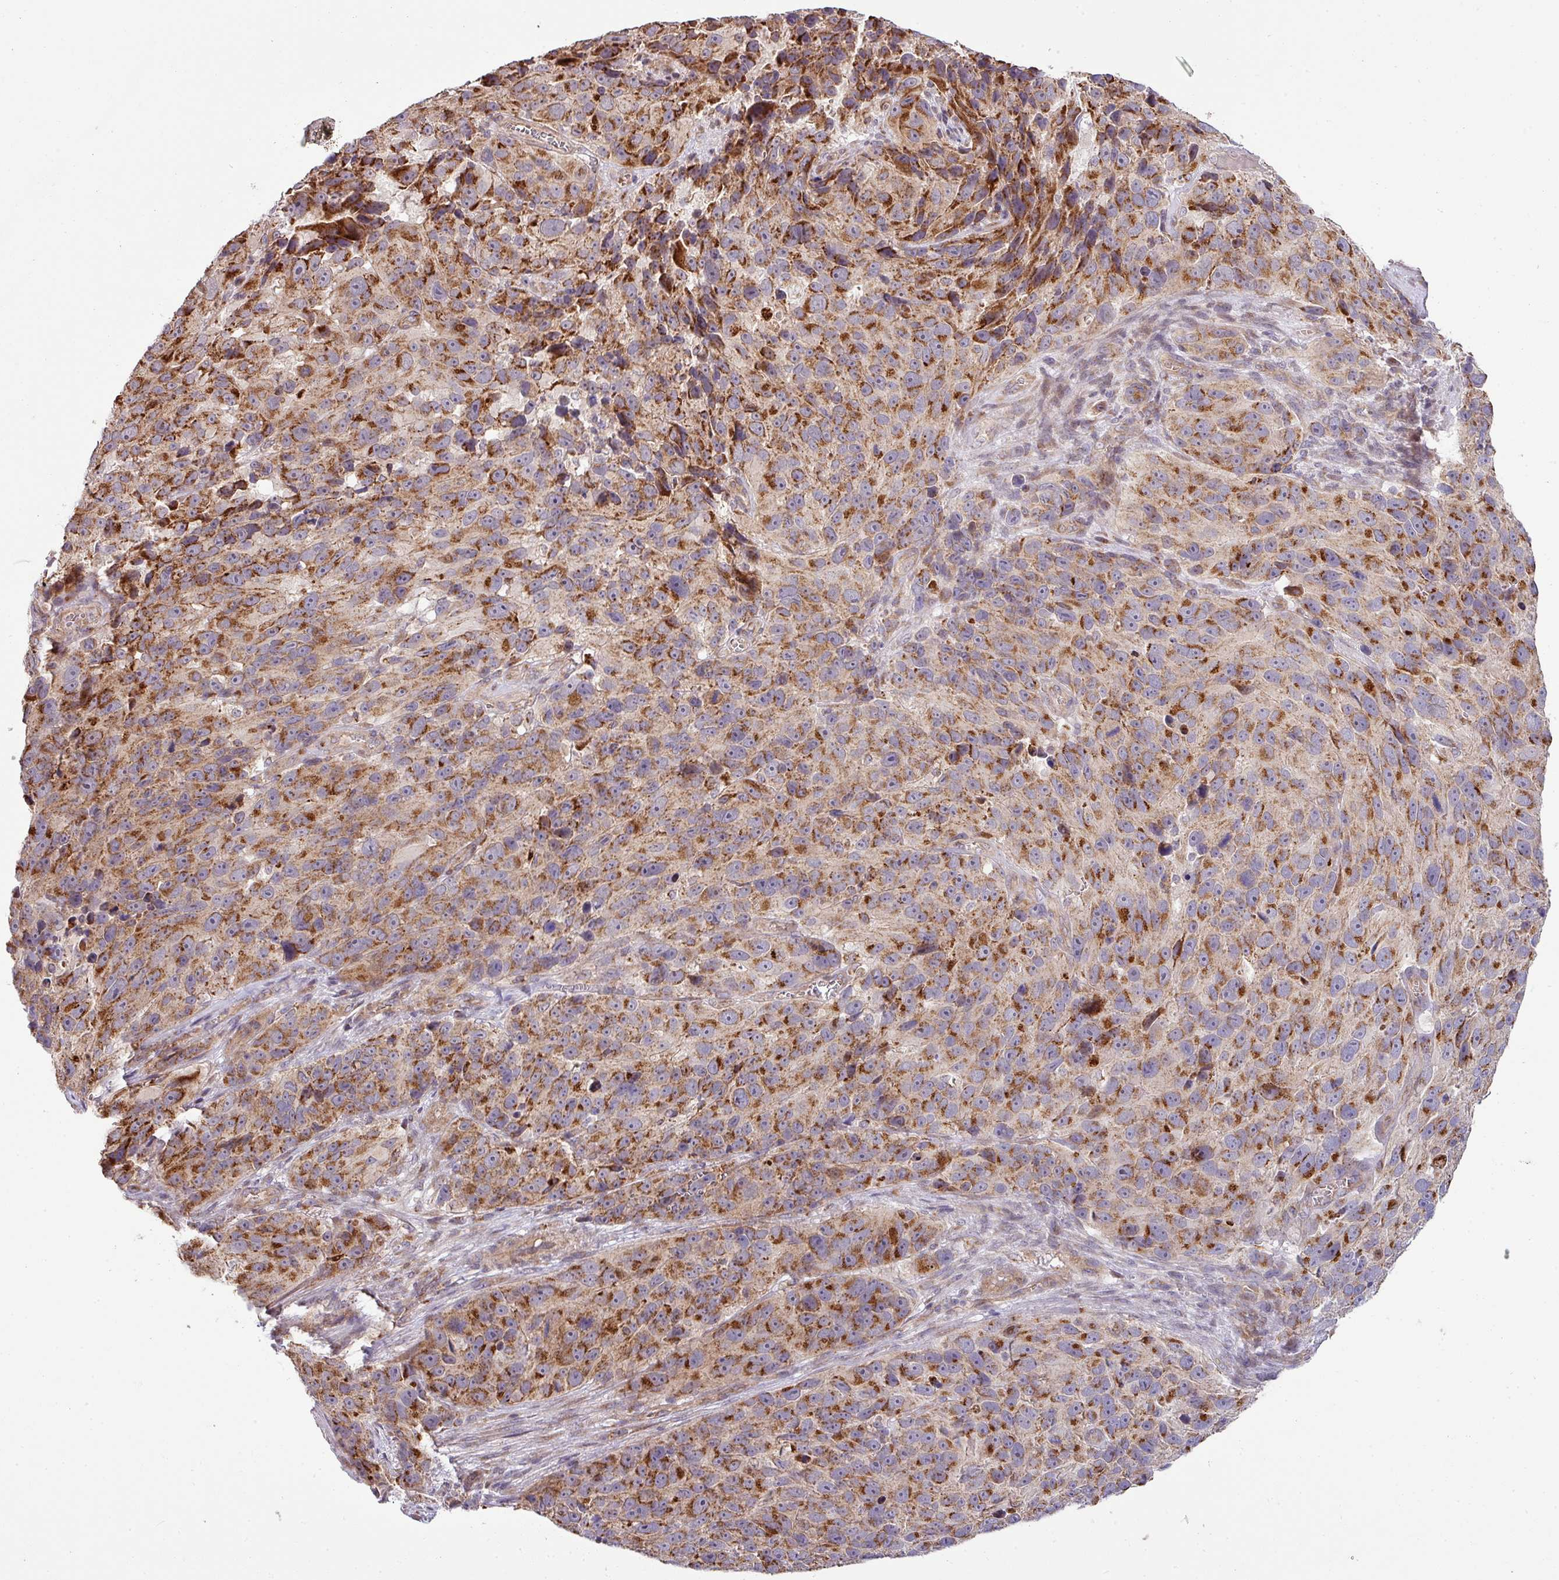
{"staining": {"intensity": "strong", "quantity": ">75%", "location": "cytoplasmic/membranous"}, "tissue": "melanoma", "cell_type": "Tumor cells", "image_type": "cancer", "snomed": [{"axis": "morphology", "description": "Malignant melanoma, NOS"}, {"axis": "topography", "description": "Skin"}], "caption": "A brown stain shows strong cytoplasmic/membranous expression of a protein in human malignant melanoma tumor cells.", "gene": "TIMMDC1", "patient": {"sex": "male", "age": 84}}